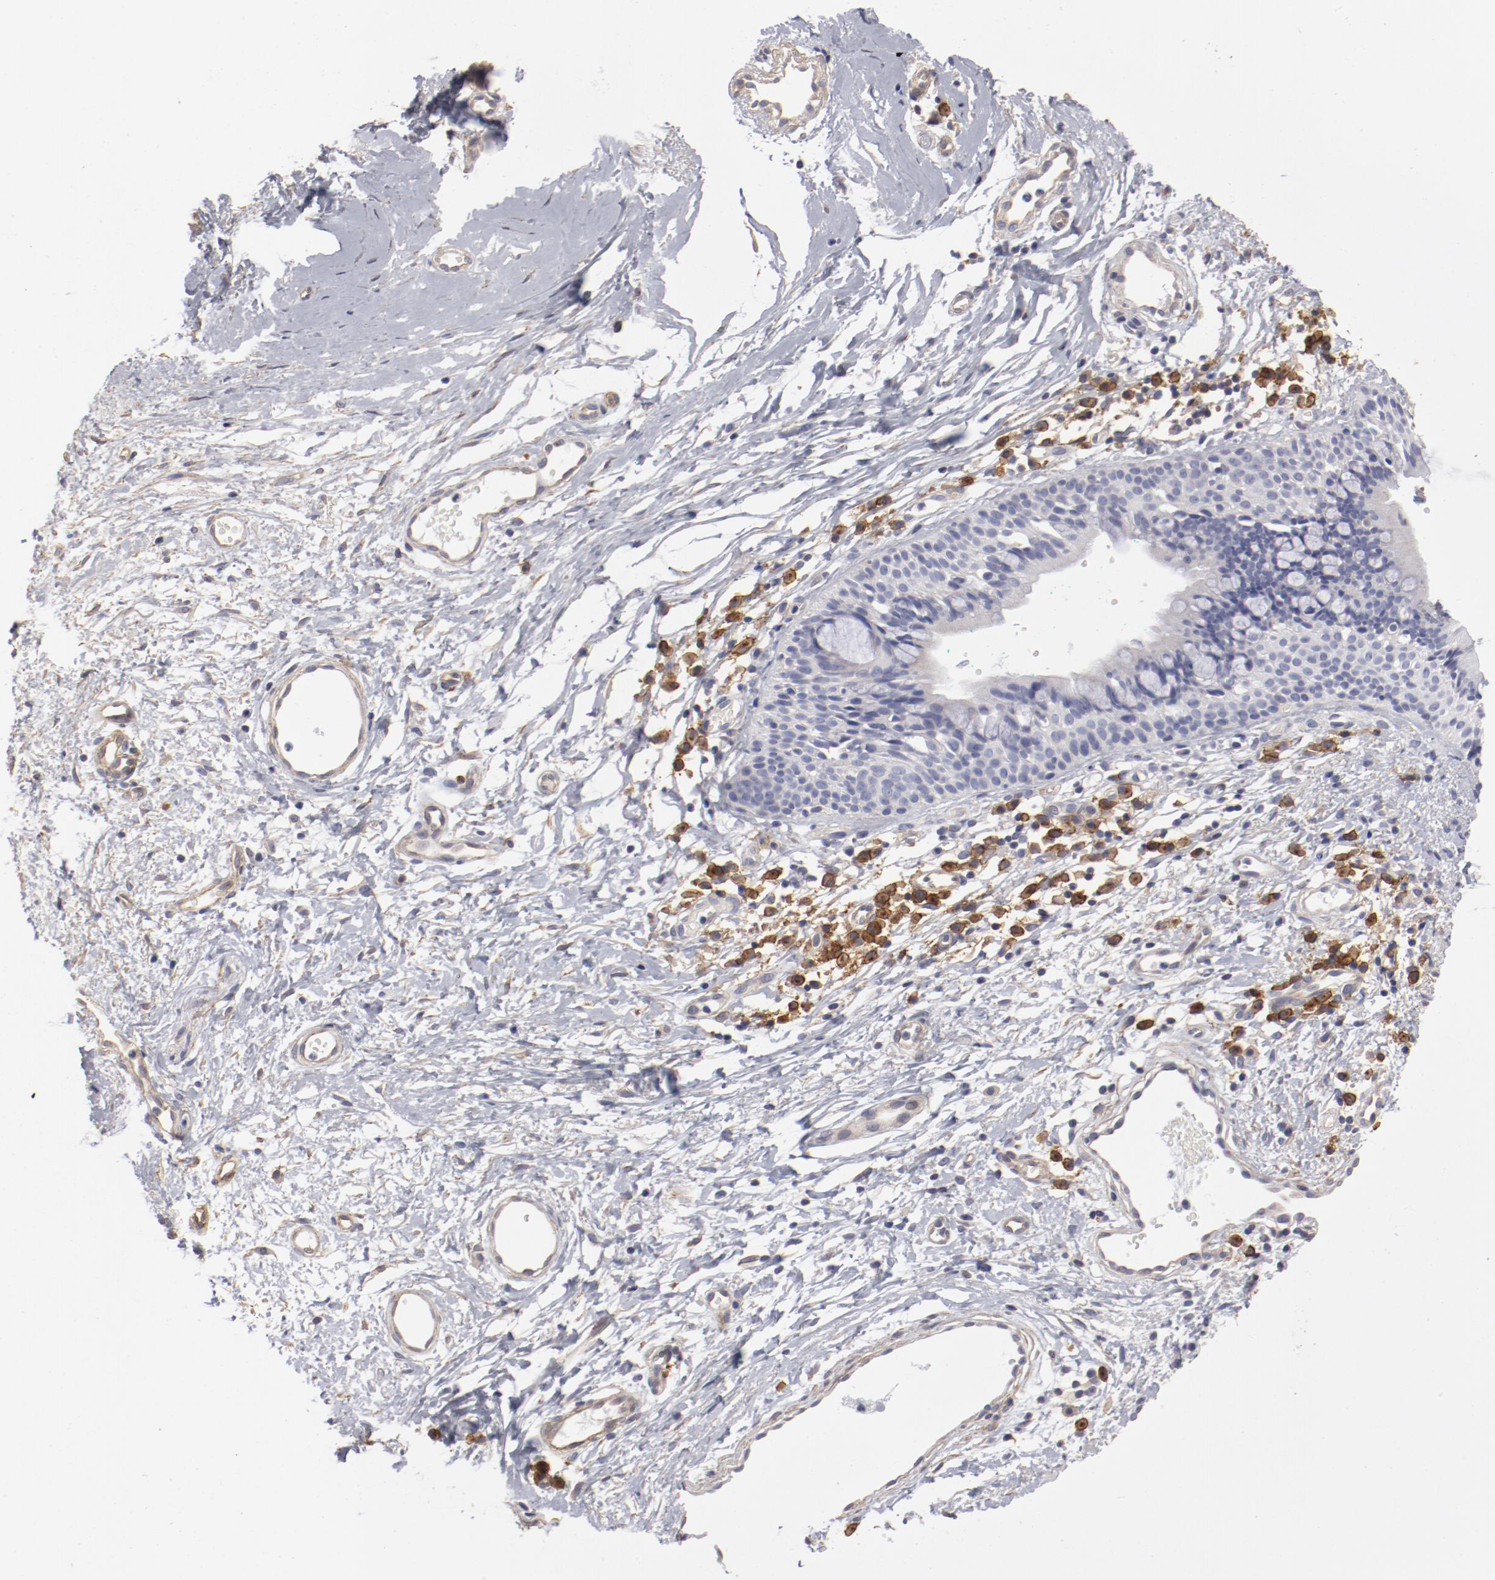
{"staining": {"intensity": "negative", "quantity": "none", "location": "none"}, "tissue": "nasopharynx", "cell_type": "Respiratory epithelial cells", "image_type": "normal", "snomed": [{"axis": "morphology", "description": "Normal tissue, NOS"}, {"axis": "morphology", "description": "Basal cell carcinoma"}, {"axis": "topography", "description": "Cartilage tissue"}, {"axis": "topography", "description": "Nasopharynx"}, {"axis": "topography", "description": "Oral tissue"}], "caption": "Protein analysis of normal nasopharynx exhibits no significant positivity in respiratory epithelial cells. (DAB IHC with hematoxylin counter stain).", "gene": "LAX1", "patient": {"sex": "female", "age": 77}}